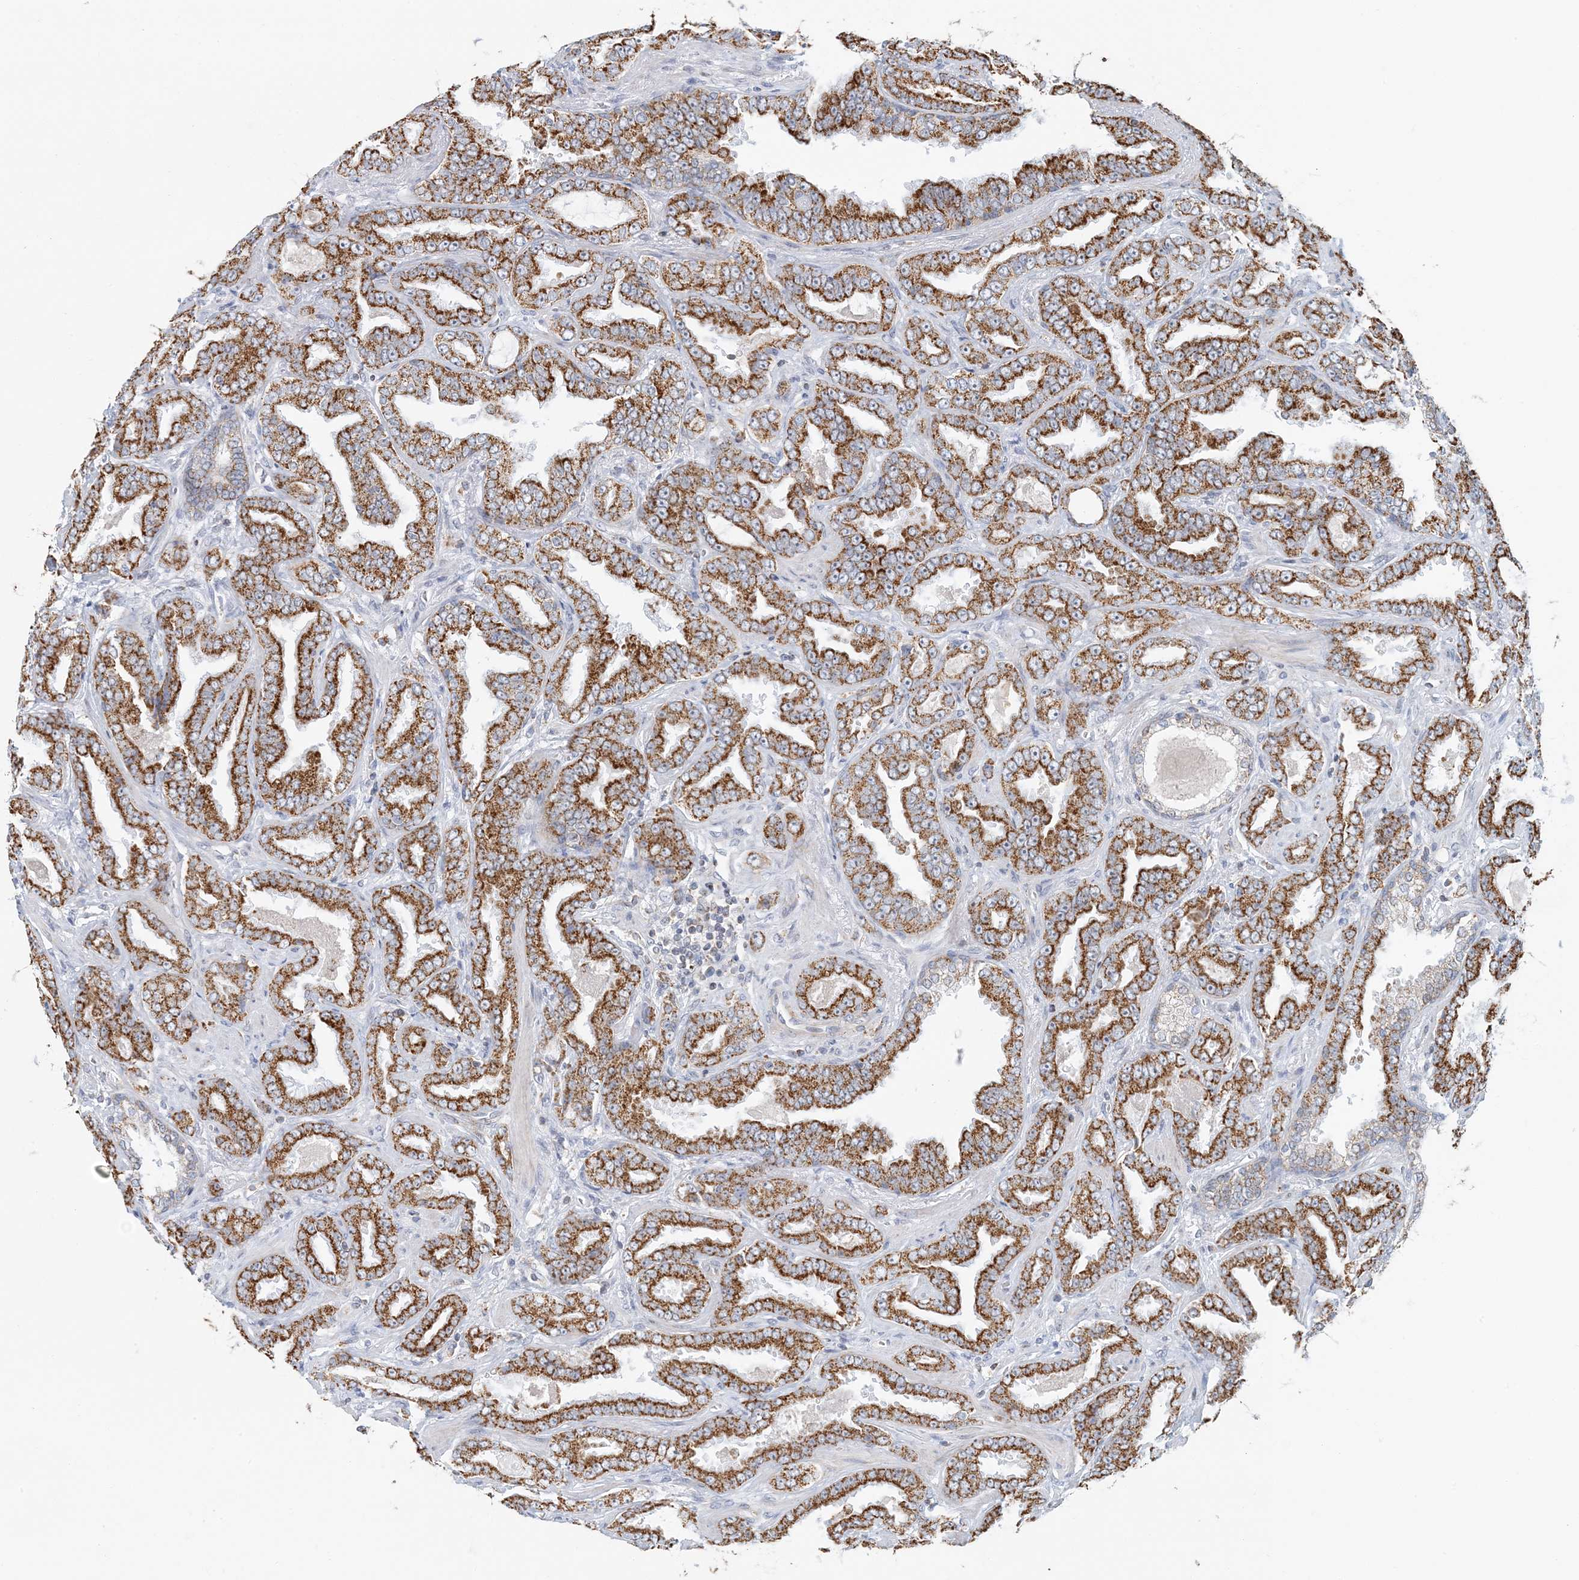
{"staining": {"intensity": "strong", "quantity": ">75%", "location": "cytoplasmic/membranous"}, "tissue": "prostate cancer", "cell_type": "Tumor cells", "image_type": "cancer", "snomed": [{"axis": "morphology", "description": "Adenocarcinoma, Low grade"}, {"axis": "topography", "description": "Prostate"}], "caption": "Immunohistochemistry (IHC) histopathology image of neoplastic tissue: human prostate adenocarcinoma (low-grade) stained using immunohistochemistry shows high levels of strong protein expression localized specifically in the cytoplasmic/membranous of tumor cells, appearing as a cytoplasmic/membranous brown color.", "gene": "BDH1", "patient": {"sex": "male", "age": 60}}